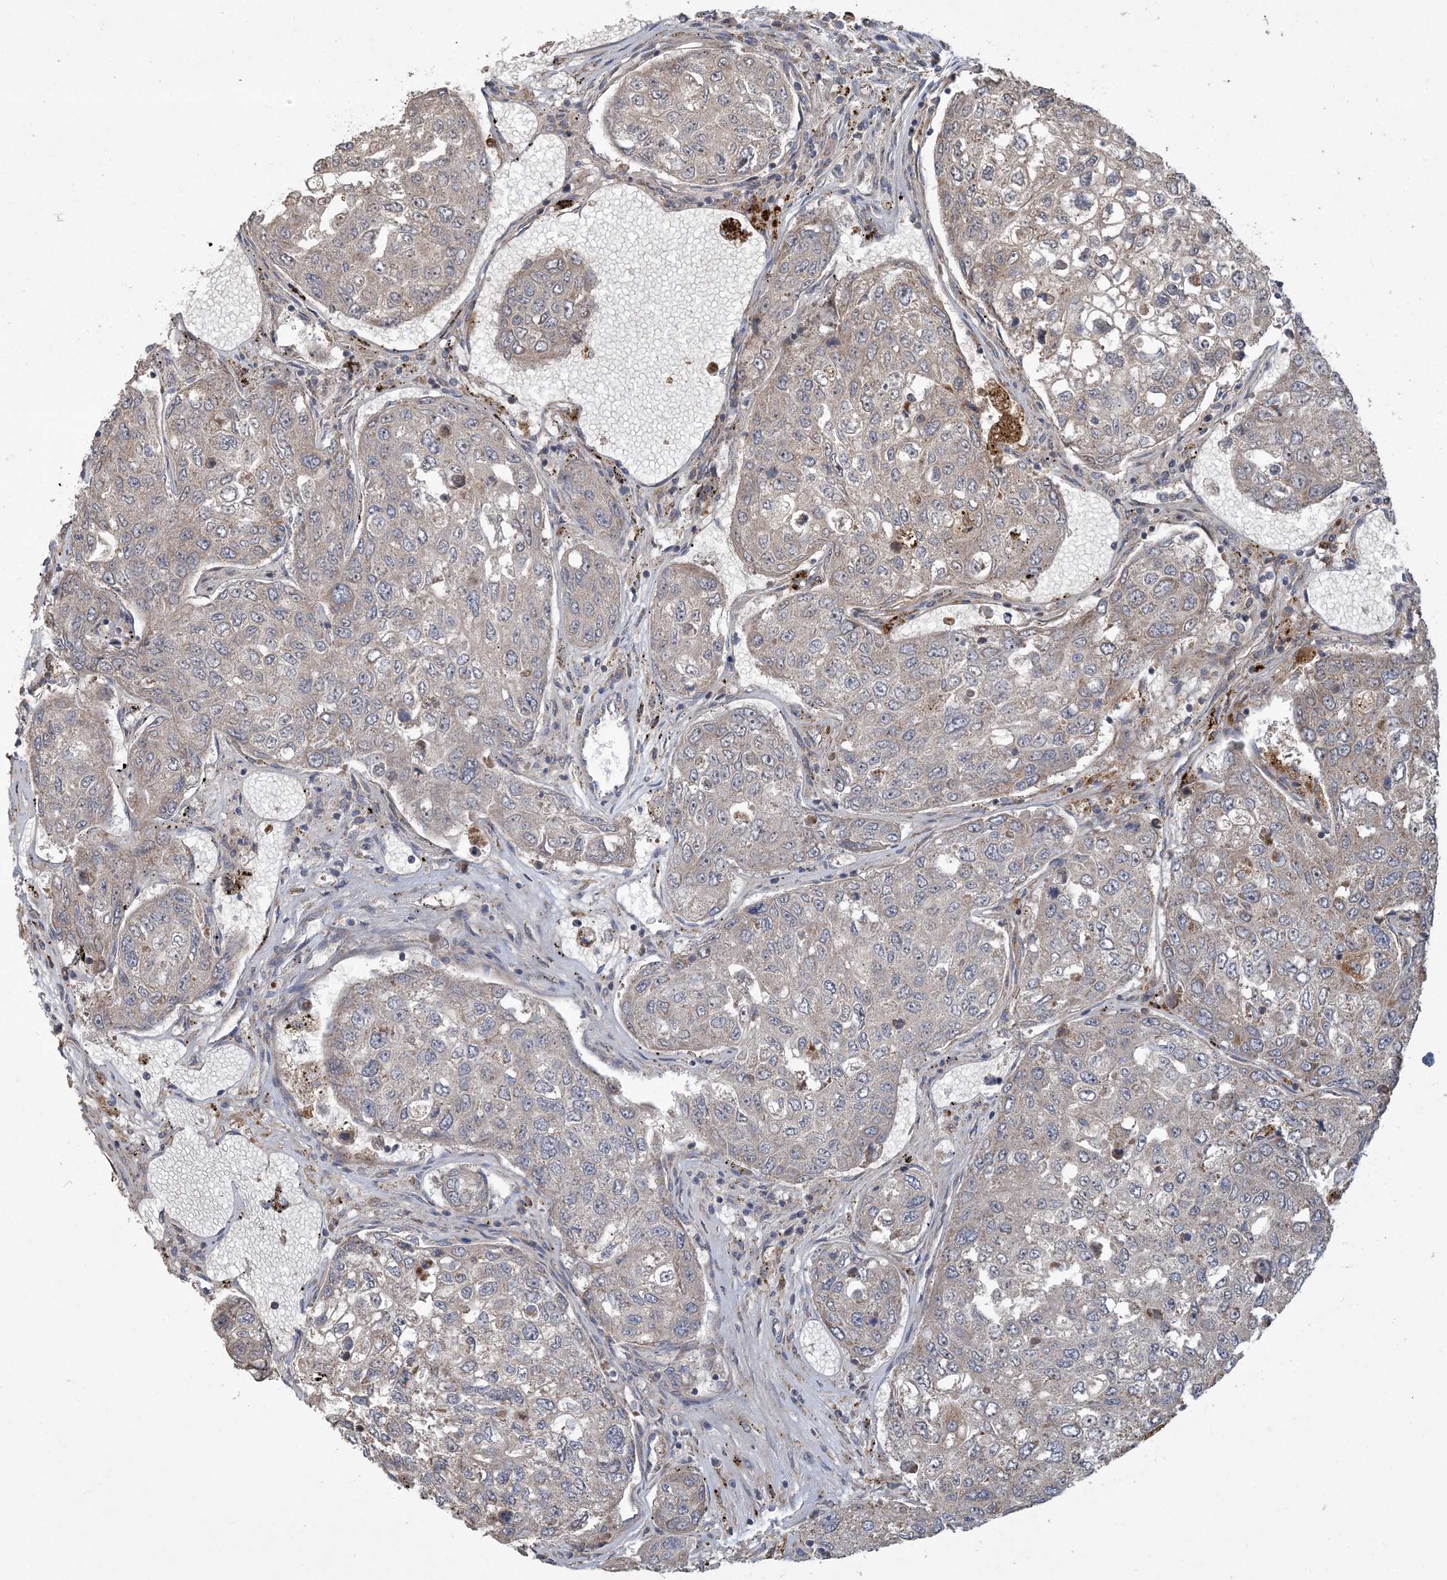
{"staining": {"intensity": "weak", "quantity": "25%-75%", "location": "cytoplasmic/membranous"}, "tissue": "urothelial cancer", "cell_type": "Tumor cells", "image_type": "cancer", "snomed": [{"axis": "morphology", "description": "Urothelial carcinoma, High grade"}, {"axis": "topography", "description": "Lymph node"}, {"axis": "topography", "description": "Urinary bladder"}], "caption": "This micrograph shows immunohistochemistry staining of urothelial cancer, with low weak cytoplasmic/membranous staining in approximately 25%-75% of tumor cells.", "gene": "LTN1", "patient": {"sex": "male", "age": 51}}